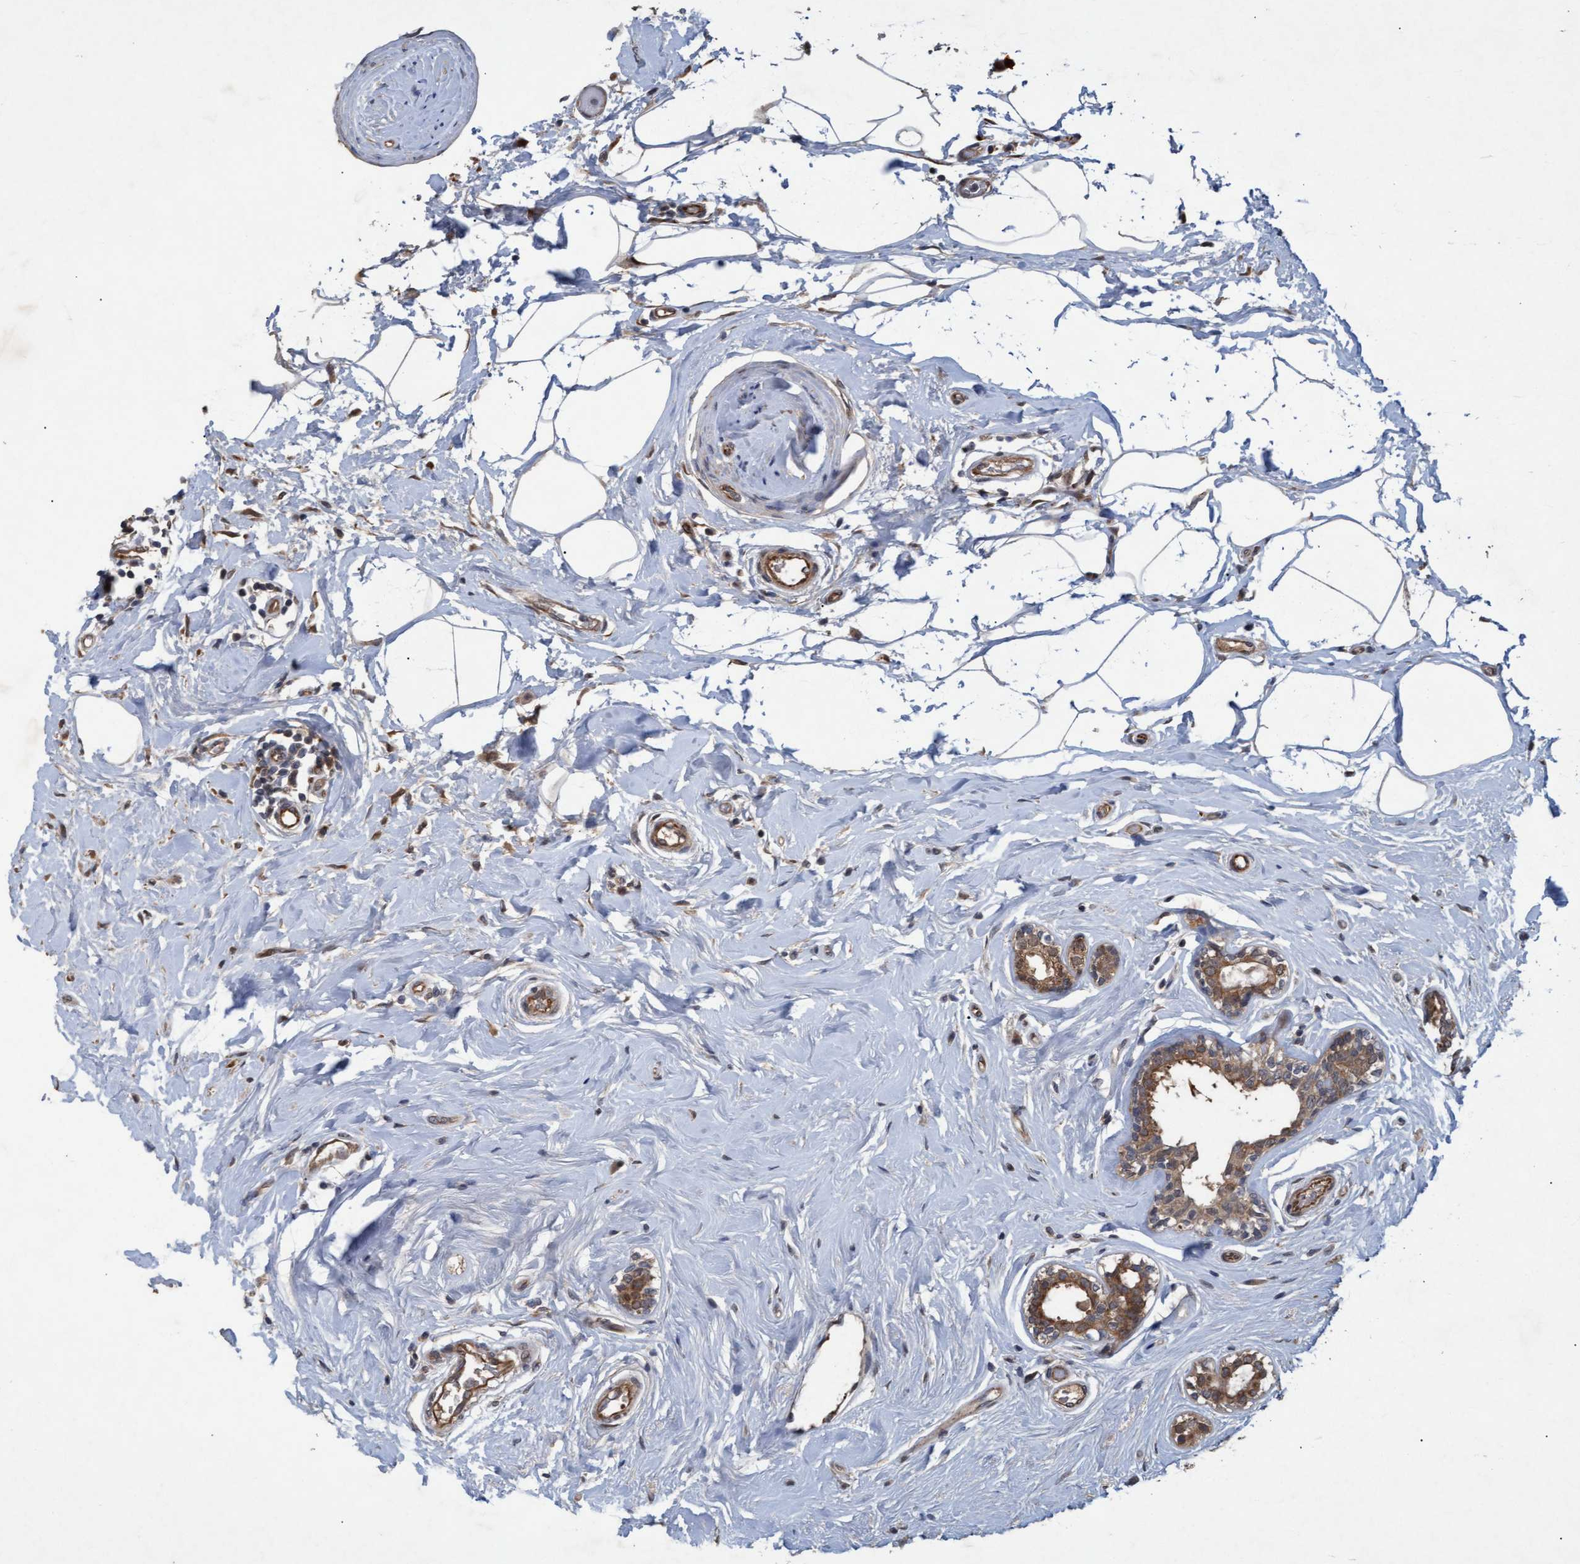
{"staining": {"intensity": "moderate", "quantity": ">75%", "location": "cytoplasmic/membranous"}, "tissue": "breast cancer", "cell_type": "Tumor cells", "image_type": "cancer", "snomed": [{"axis": "morphology", "description": "Duct carcinoma"}, {"axis": "topography", "description": "Breast"}], "caption": "Immunohistochemical staining of invasive ductal carcinoma (breast) displays medium levels of moderate cytoplasmic/membranous positivity in approximately >75% of tumor cells.", "gene": "PSMB6", "patient": {"sex": "female", "age": 55}}